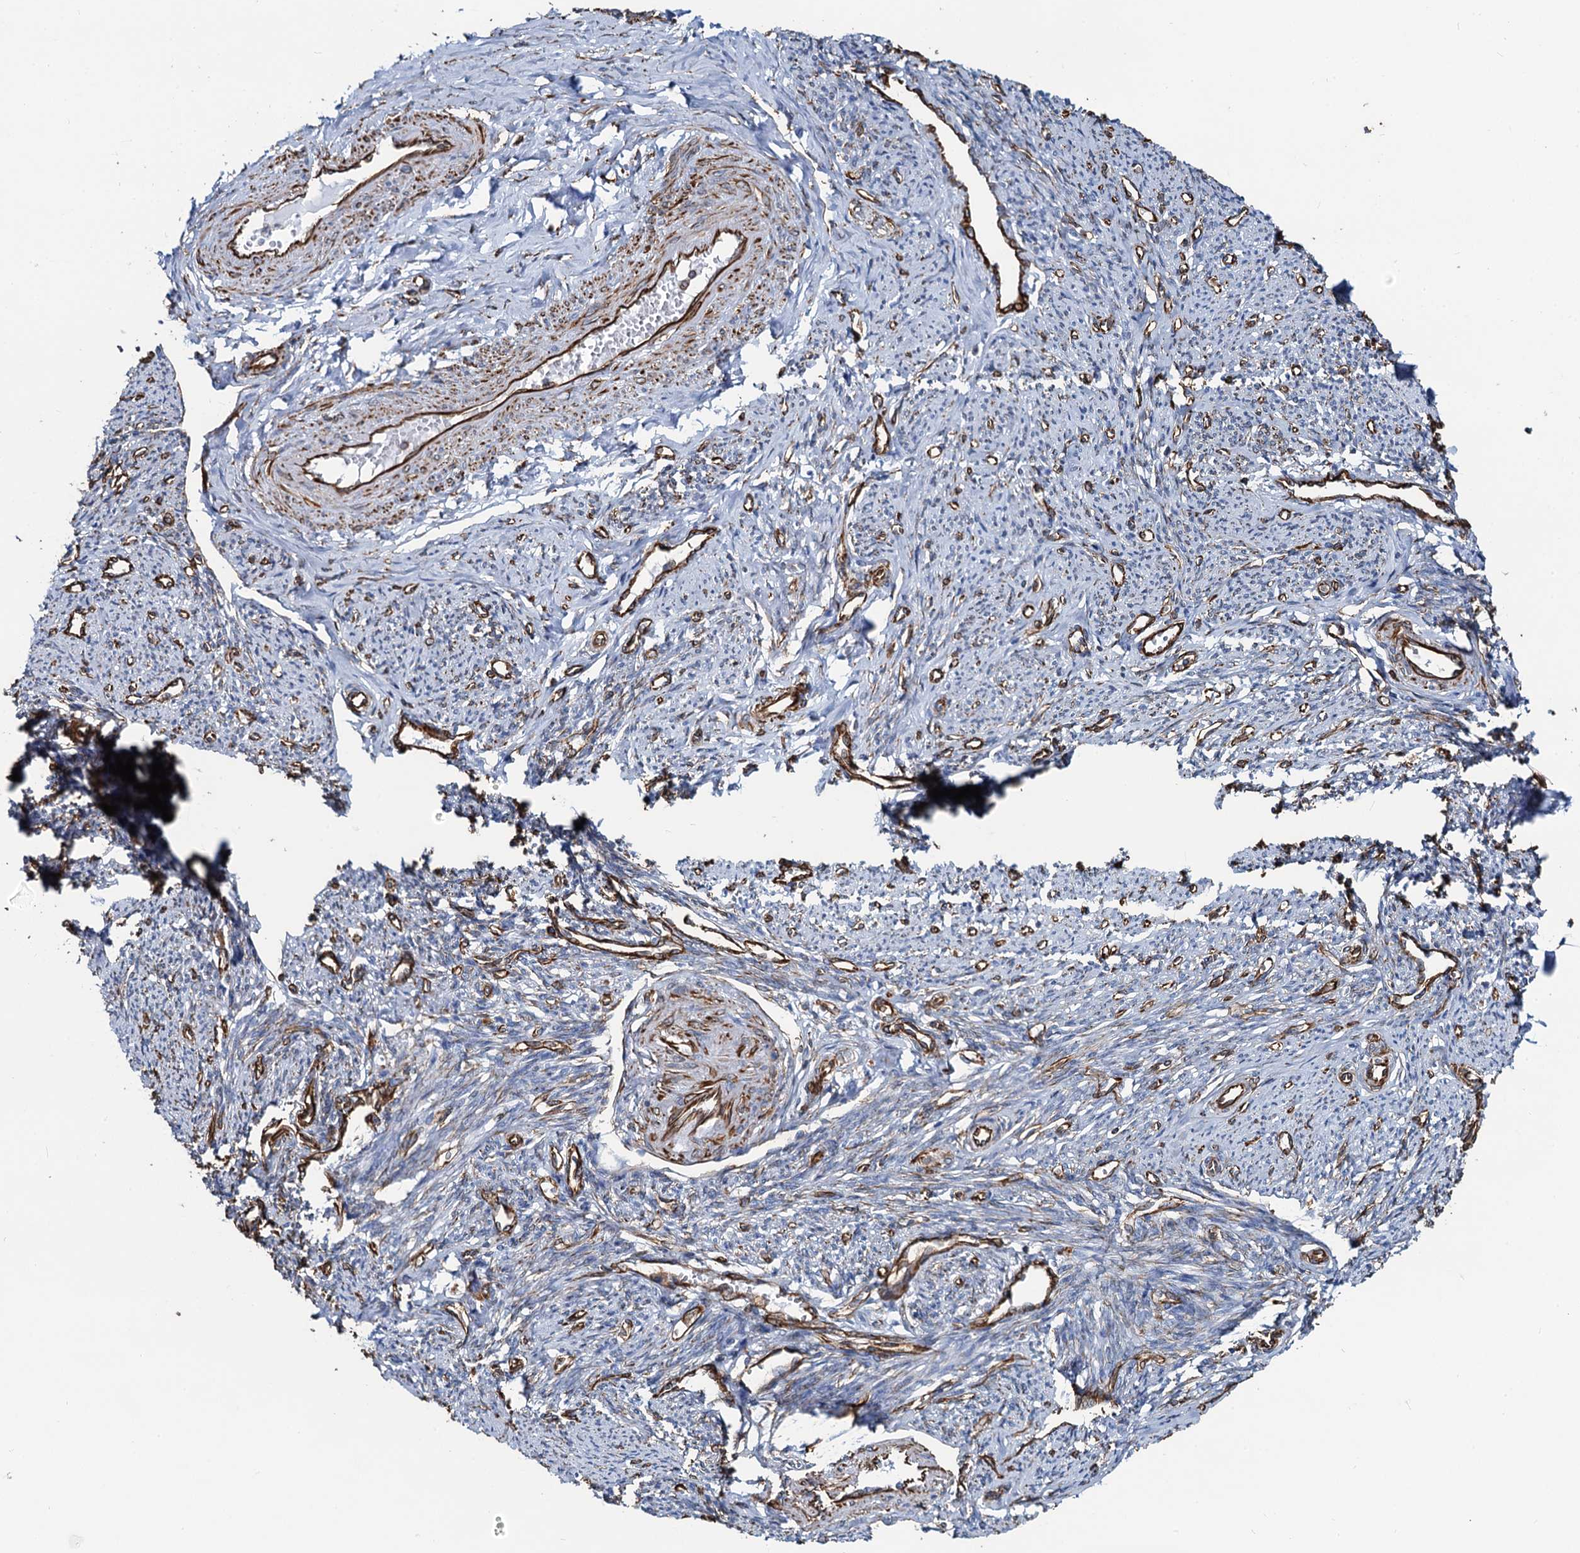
{"staining": {"intensity": "weak", "quantity": "25%-75%", "location": "cytoplasmic/membranous"}, "tissue": "smooth muscle", "cell_type": "Smooth muscle cells", "image_type": "normal", "snomed": [{"axis": "morphology", "description": "Normal tissue, NOS"}, {"axis": "topography", "description": "Smooth muscle"}, {"axis": "topography", "description": "Uterus"}], "caption": "Smooth muscle cells show low levels of weak cytoplasmic/membranous staining in approximately 25%-75% of cells in unremarkable smooth muscle. (DAB = brown stain, brightfield microscopy at high magnification).", "gene": "PGM2", "patient": {"sex": "female", "age": 59}}